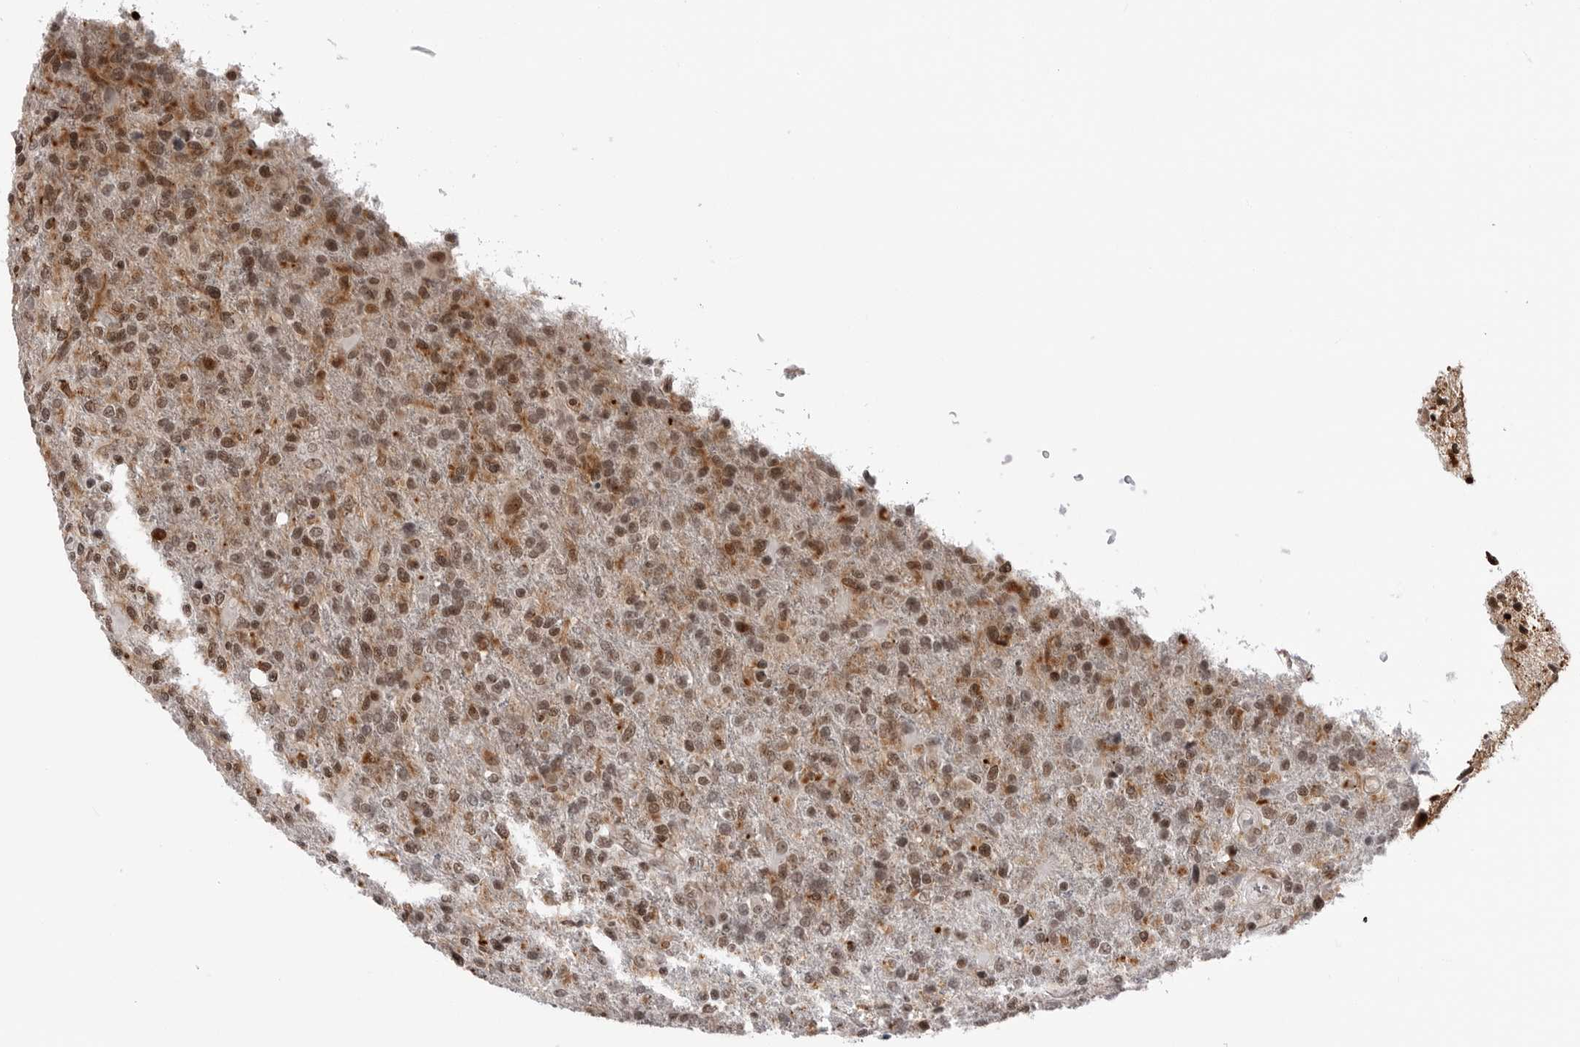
{"staining": {"intensity": "moderate", "quantity": "25%-75%", "location": "cytoplasmic/membranous,nuclear"}, "tissue": "glioma", "cell_type": "Tumor cells", "image_type": "cancer", "snomed": [{"axis": "morphology", "description": "Glioma, malignant, High grade"}, {"axis": "topography", "description": "Brain"}], "caption": "This photomicrograph shows high-grade glioma (malignant) stained with IHC to label a protein in brown. The cytoplasmic/membranous and nuclear of tumor cells show moderate positivity for the protein. Nuclei are counter-stained blue.", "gene": "TRIM66", "patient": {"sex": "male", "age": 72}}